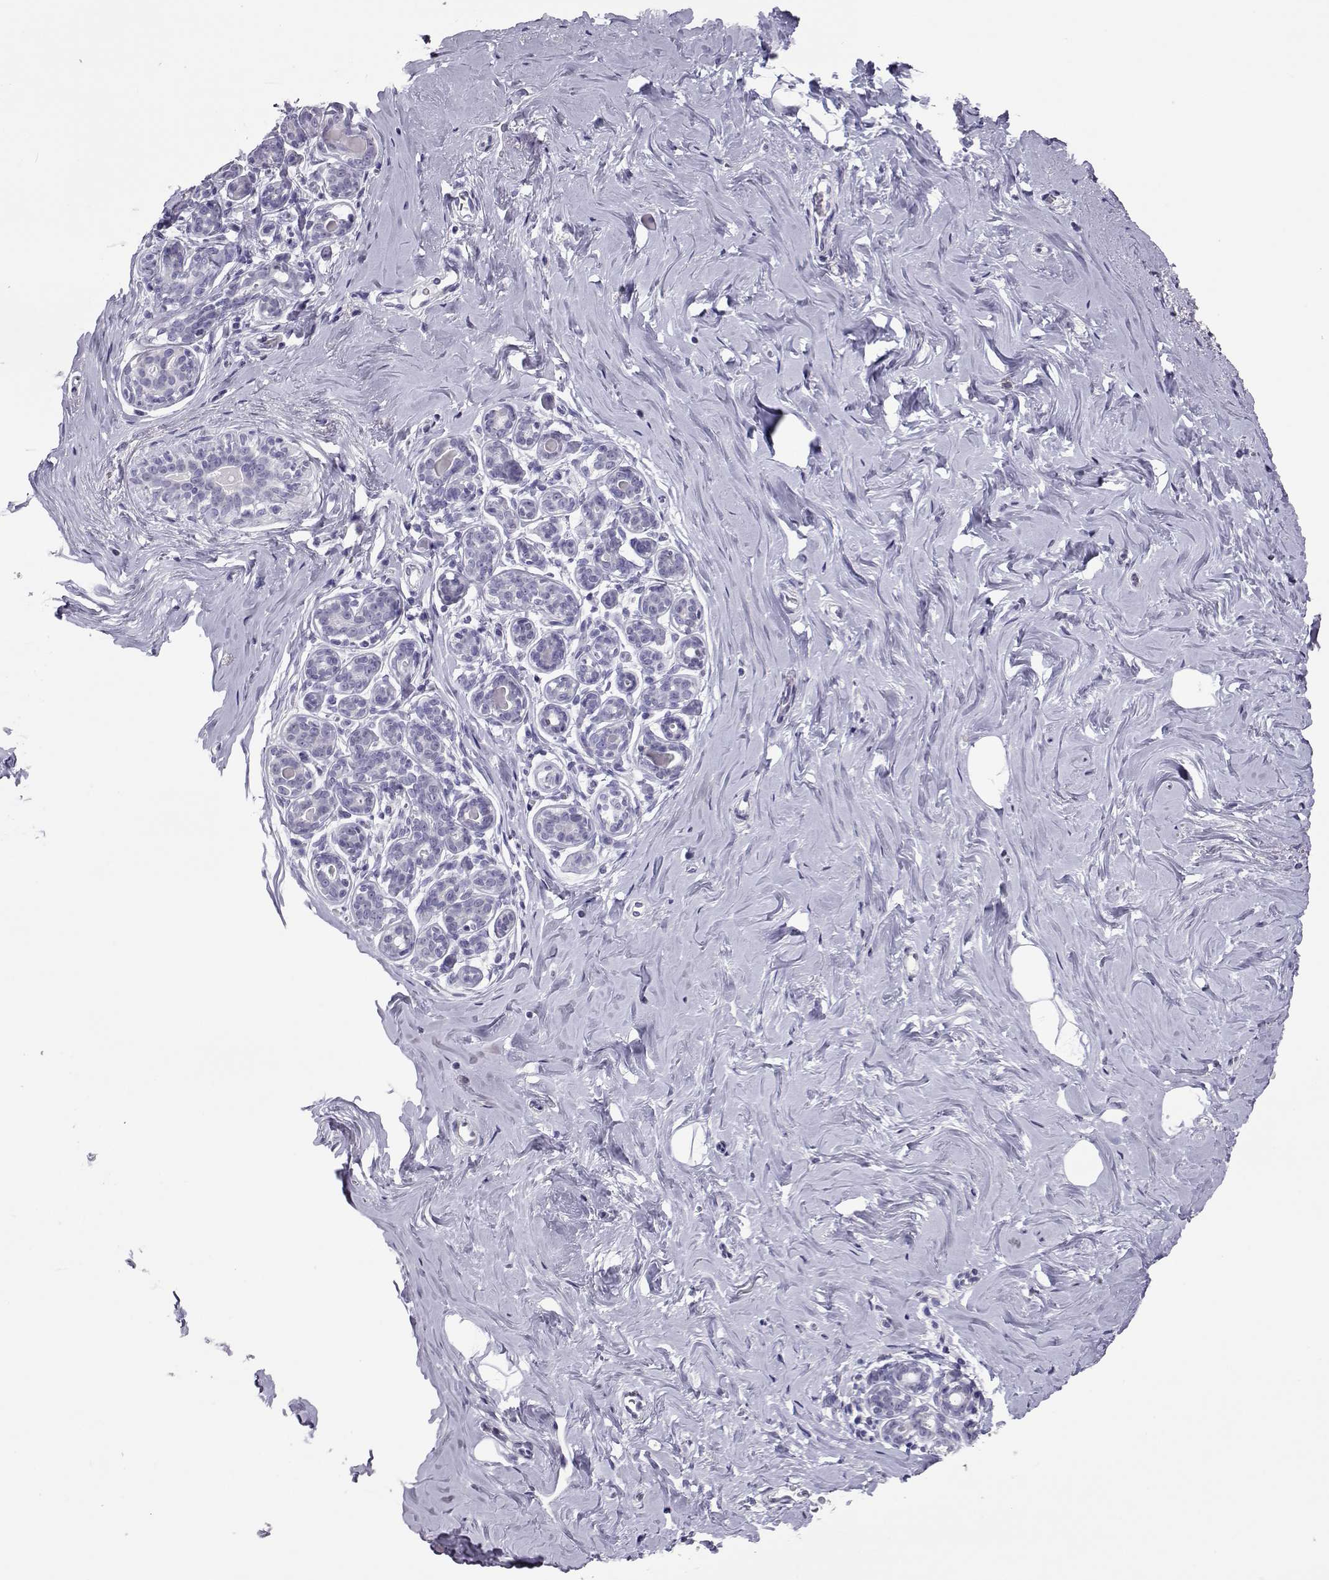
{"staining": {"intensity": "negative", "quantity": "none", "location": "none"}, "tissue": "breast", "cell_type": "Adipocytes", "image_type": "normal", "snomed": [{"axis": "morphology", "description": "Normal tissue, NOS"}, {"axis": "topography", "description": "Skin"}, {"axis": "topography", "description": "Breast"}], "caption": "This is an IHC image of normal human breast. There is no expression in adipocytes.", "gene": "PMCH", "patient": {"sex": "female", "age": 43}}